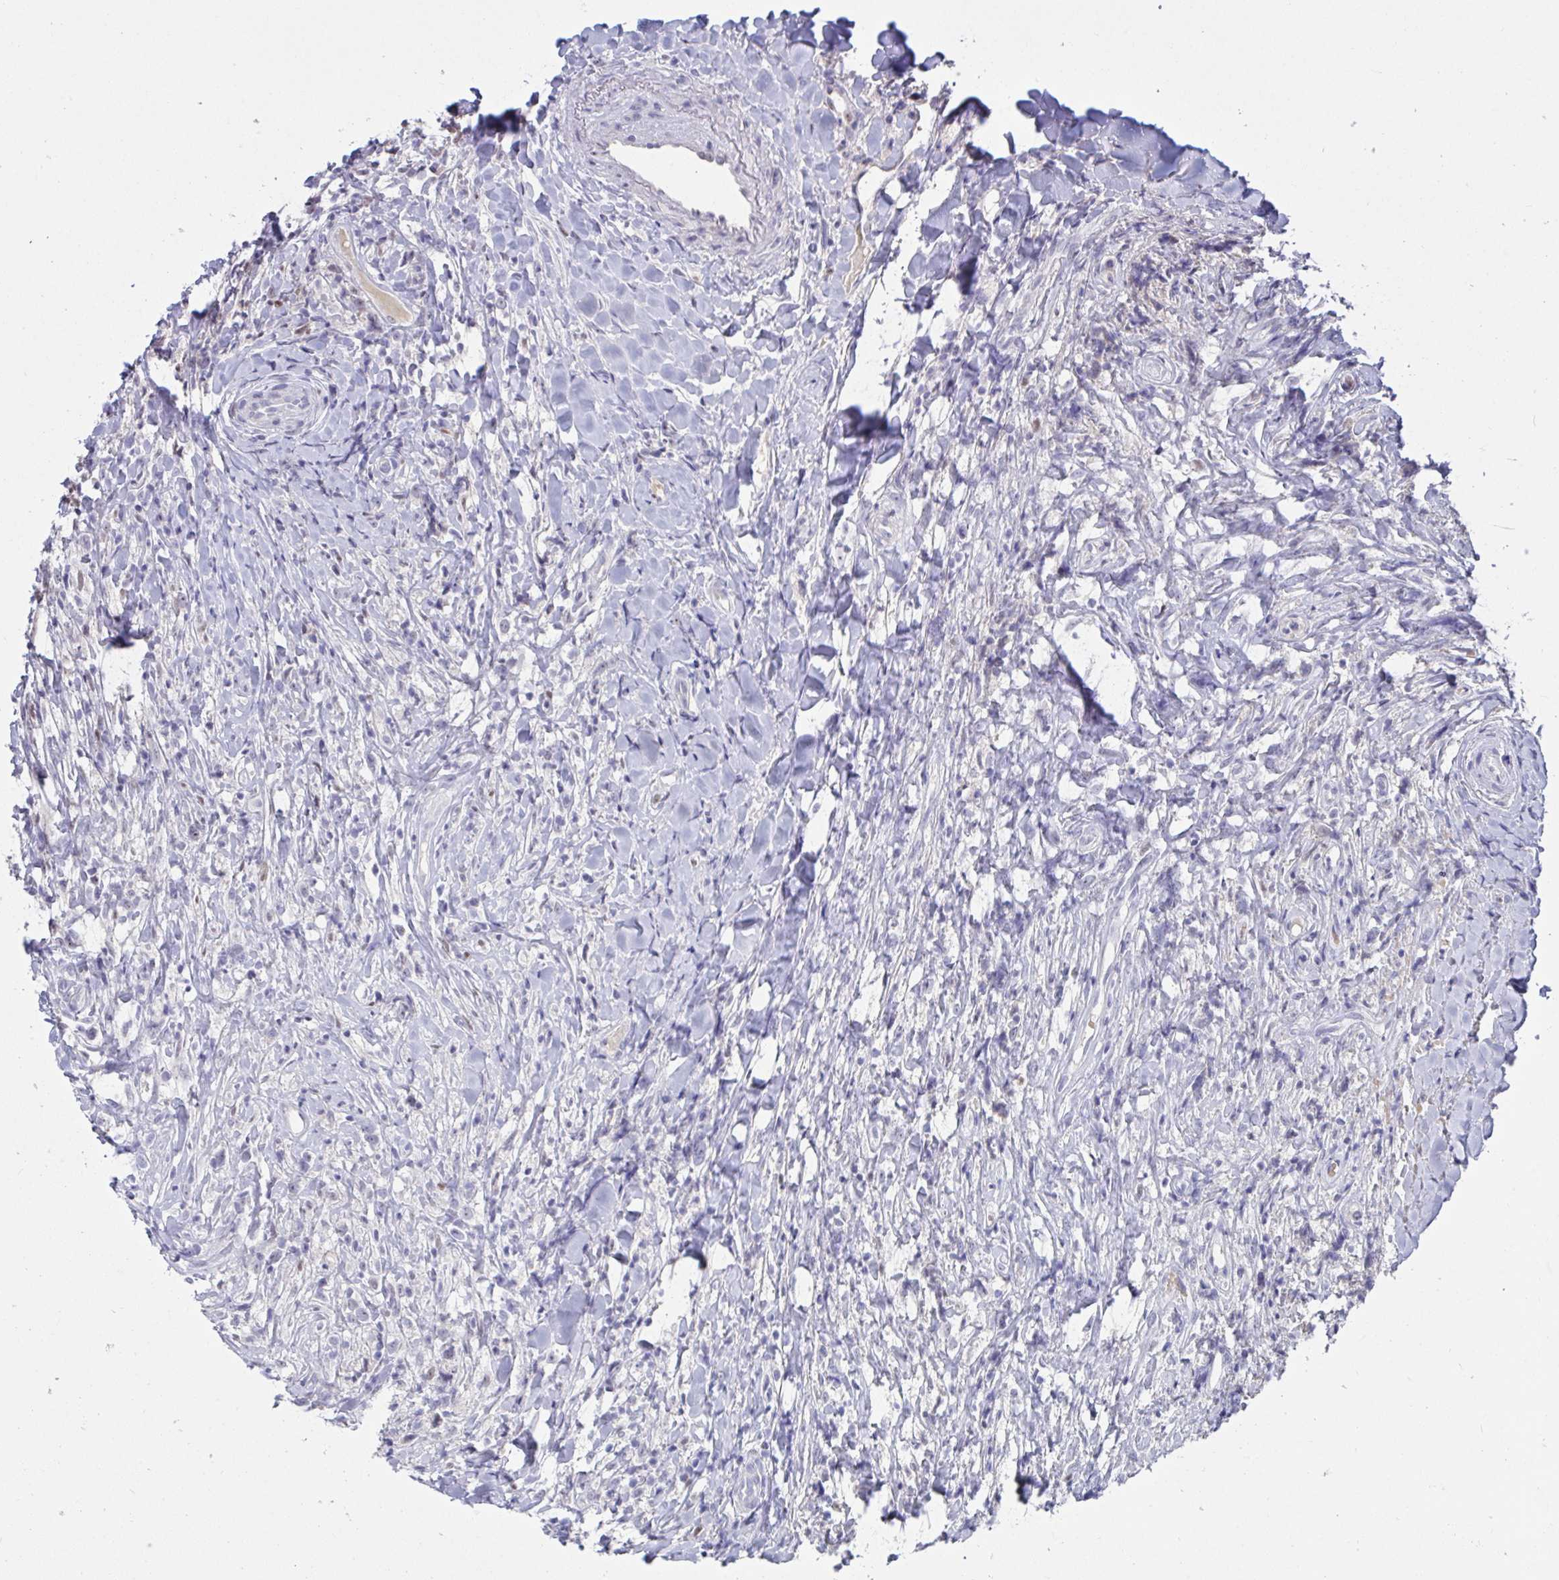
{"staining": {"intensity": "negative", "quantity": "none", "location": "none"}, "tissue": "lymphoma", "cell_type": "Tumor cells", "image_type": "cancer", "snomed": [{"axis": "morphology", "description": "Hodgkin's disease, NOS"}, {"axis": "topography", "description": "No Tissue"}], "caption": "Immunohistochemistry (IHC) of lymphoma demonstrates no expression in tumor cells.", "gene": "MYC", "patient": {"sex": "female", "age": 21}}